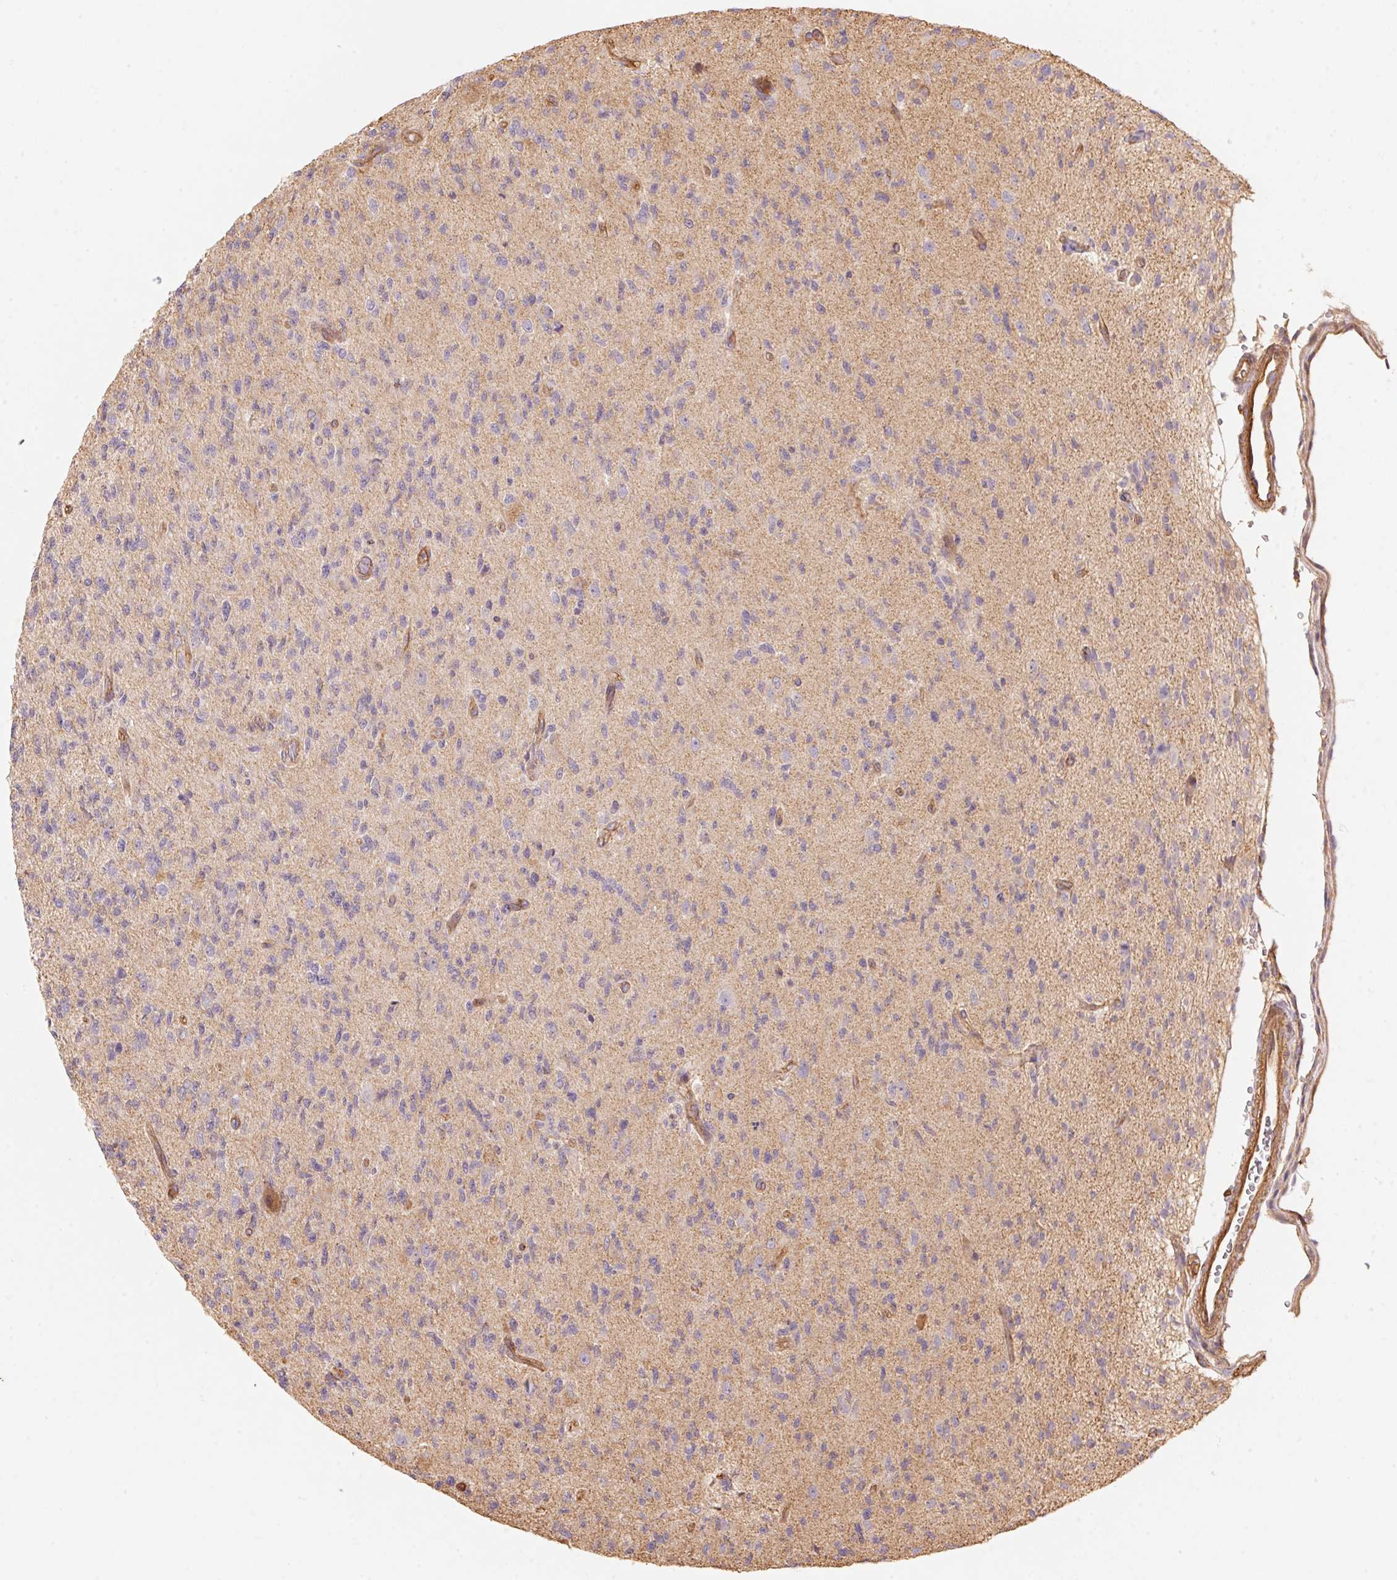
{"staining": {"intensity": "negative", "quantity": "none", "location": "none"}, "tissue": "glioma", "cell_type": "Tumor cells", "image_type": "cancer", "snomed": [{"axis": "morphology", "description": "Glioma, malignant, High grade"}, {"axis": "topography", "description": "Brain"}], "caption": "Immunohistochemistry photomicrograph of glioma stained for a protein (brown), which reveals no positivity in tumor cells.", "gene": "FRAS1", "patient": {"sex": "male", "age": 56}}